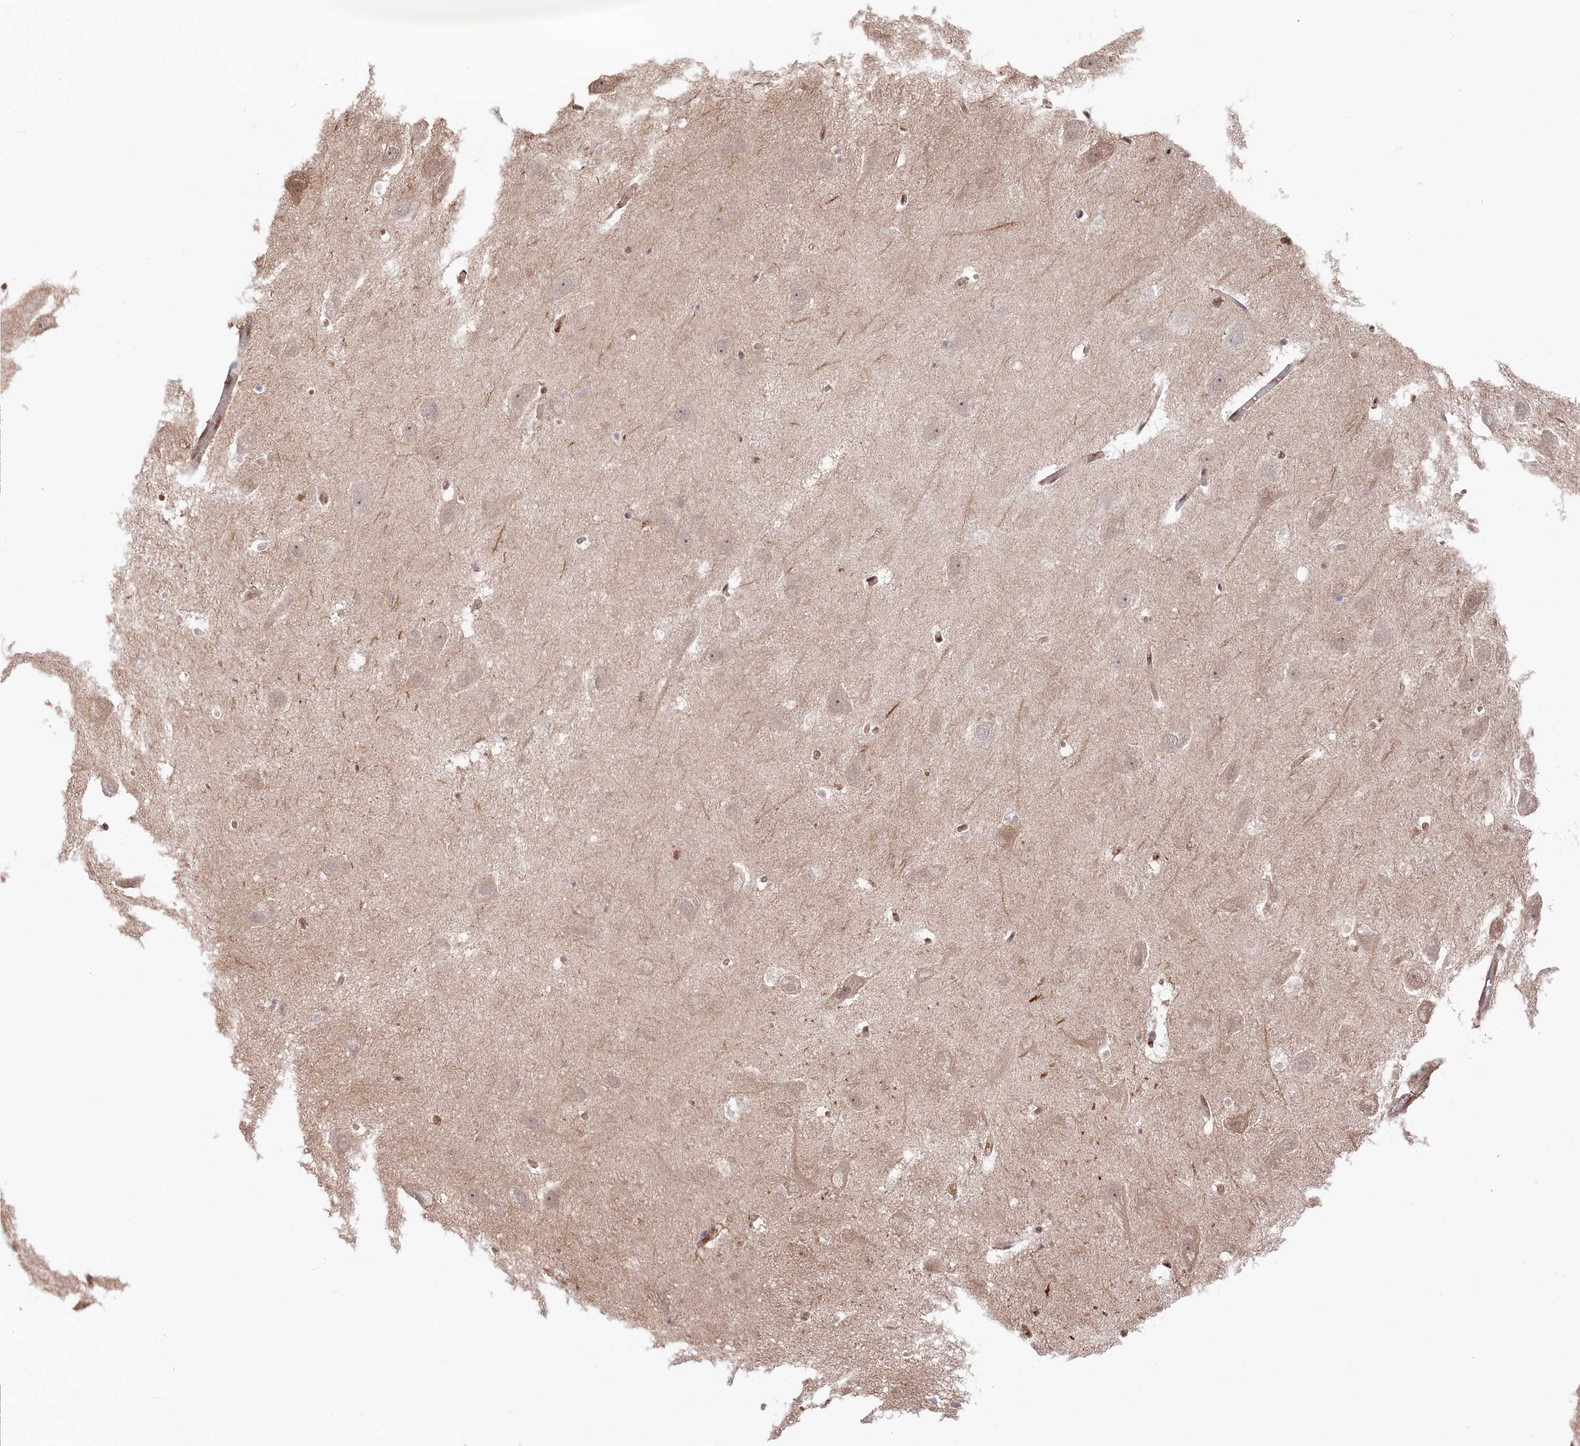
{"staining": {"intensity": "moderate", "quantity": "<25%", "location": "nuclear"}, "tissue": "hippocampus", "cell_type": "Glial cells", "image_type": "normal", "snomed": [{"axis": "morphology", "description": "Normal tissue, NOS"}, {"axis": "topography", "description": "Hippocampus"}], "caption": "The micrograph exhibits immunohistochemical staining of unremarkable hippocampus. There is moderate nuclear positivity is present in about <25% of glial cells.", "gene": "PSMA1", "patient": {"sex": "female", "age": 52}}